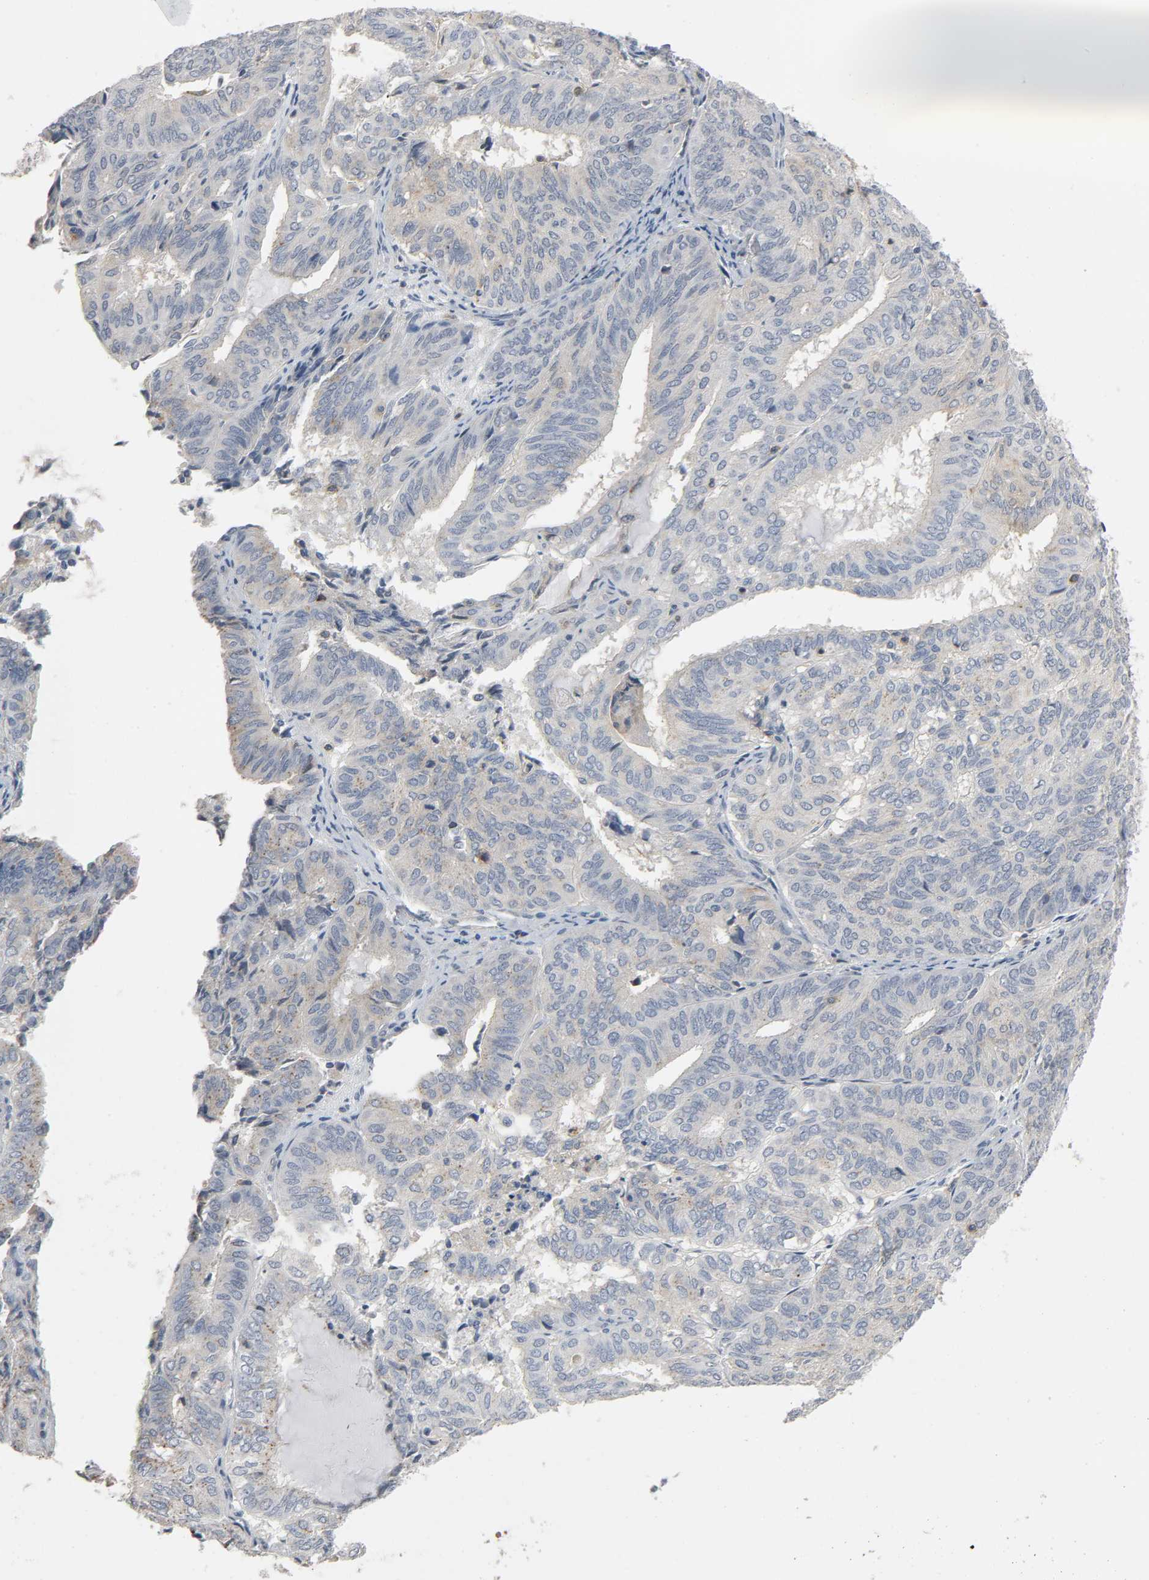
{"staining": {"intensity": "weak", "quantity": "25%-75%", "location": "cytoplasmic/membranous"}, "tissue": "endometrial cancer", "cell_type": "Tumor cells", "image_type": "cancer", "snomed": [{"axis": "morphology", "description": "Adenocarcinoma, NOS"}, {"axis": "topography", "description": "Uterus"}], "caption": "Tumor cells reveal low levels of weak cytoplasmic/membranous staining in about 25%-75% of cells in human endometrial cancer (adenocarcinoma).", "gene": "CD4", "patient": {"sex": "female", "age": 60}}